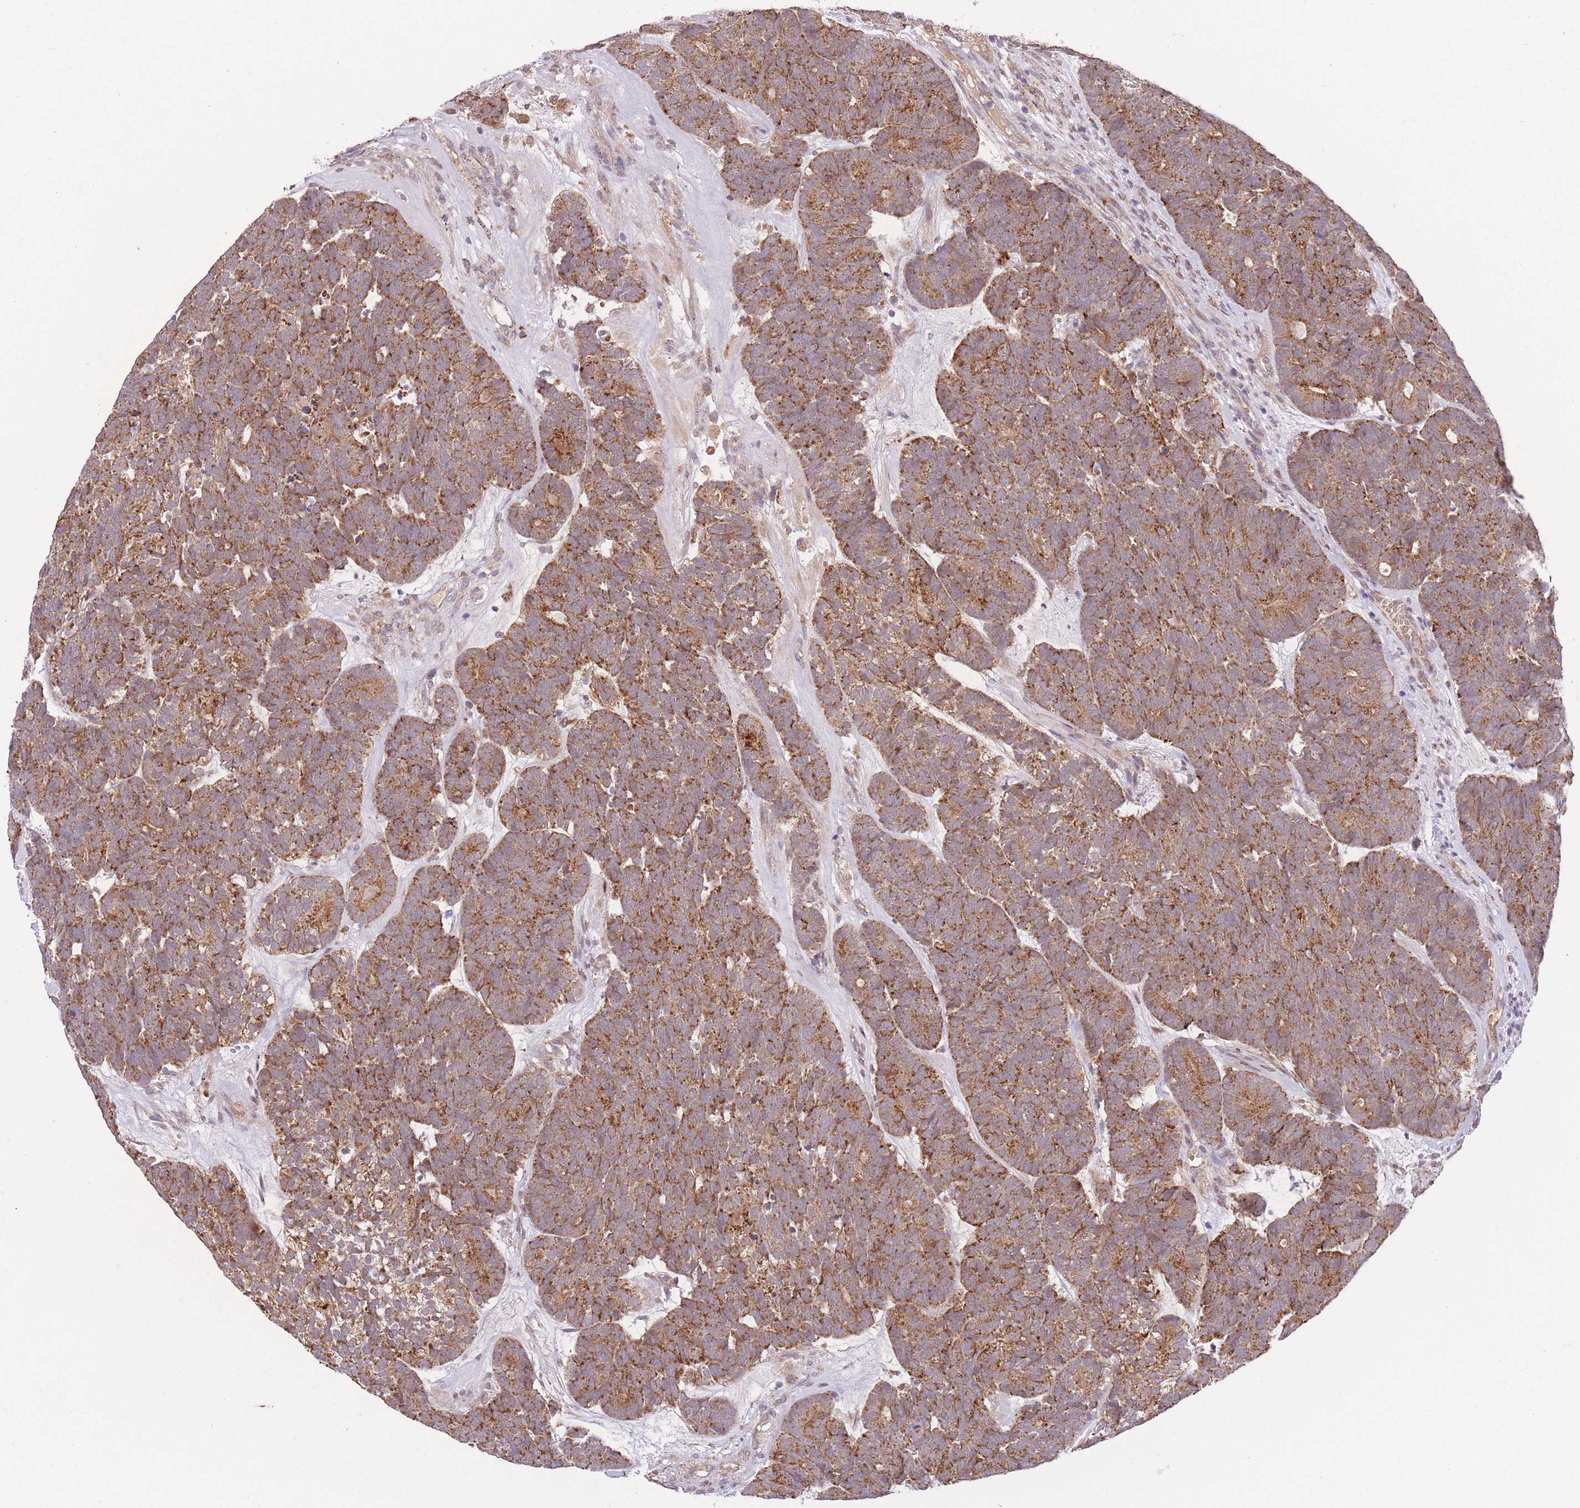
{"staining": {"intensity": "moderate", "quantity": ">75%", "location": "cytoplasmic/membranous"}, "tissue": "head and neck cancer", "cell_type": "Tumor cells", "image_type": "cancer", "snomed": [{"axis": "morphology", "description": "Adenocarcinoma, NOS"}, {"axis": "topography", "description": "Head-Neck"}], "caption": "The histopathology image reveals immunohistochemical staining of adenocarcinoma (head and neck). There is moderate cytoplasmic/membranous expression is appreciated in approximately >75% of tumor cells.", "gene": "POLR3F", "patient": {"sex": "female", "age": 81}}